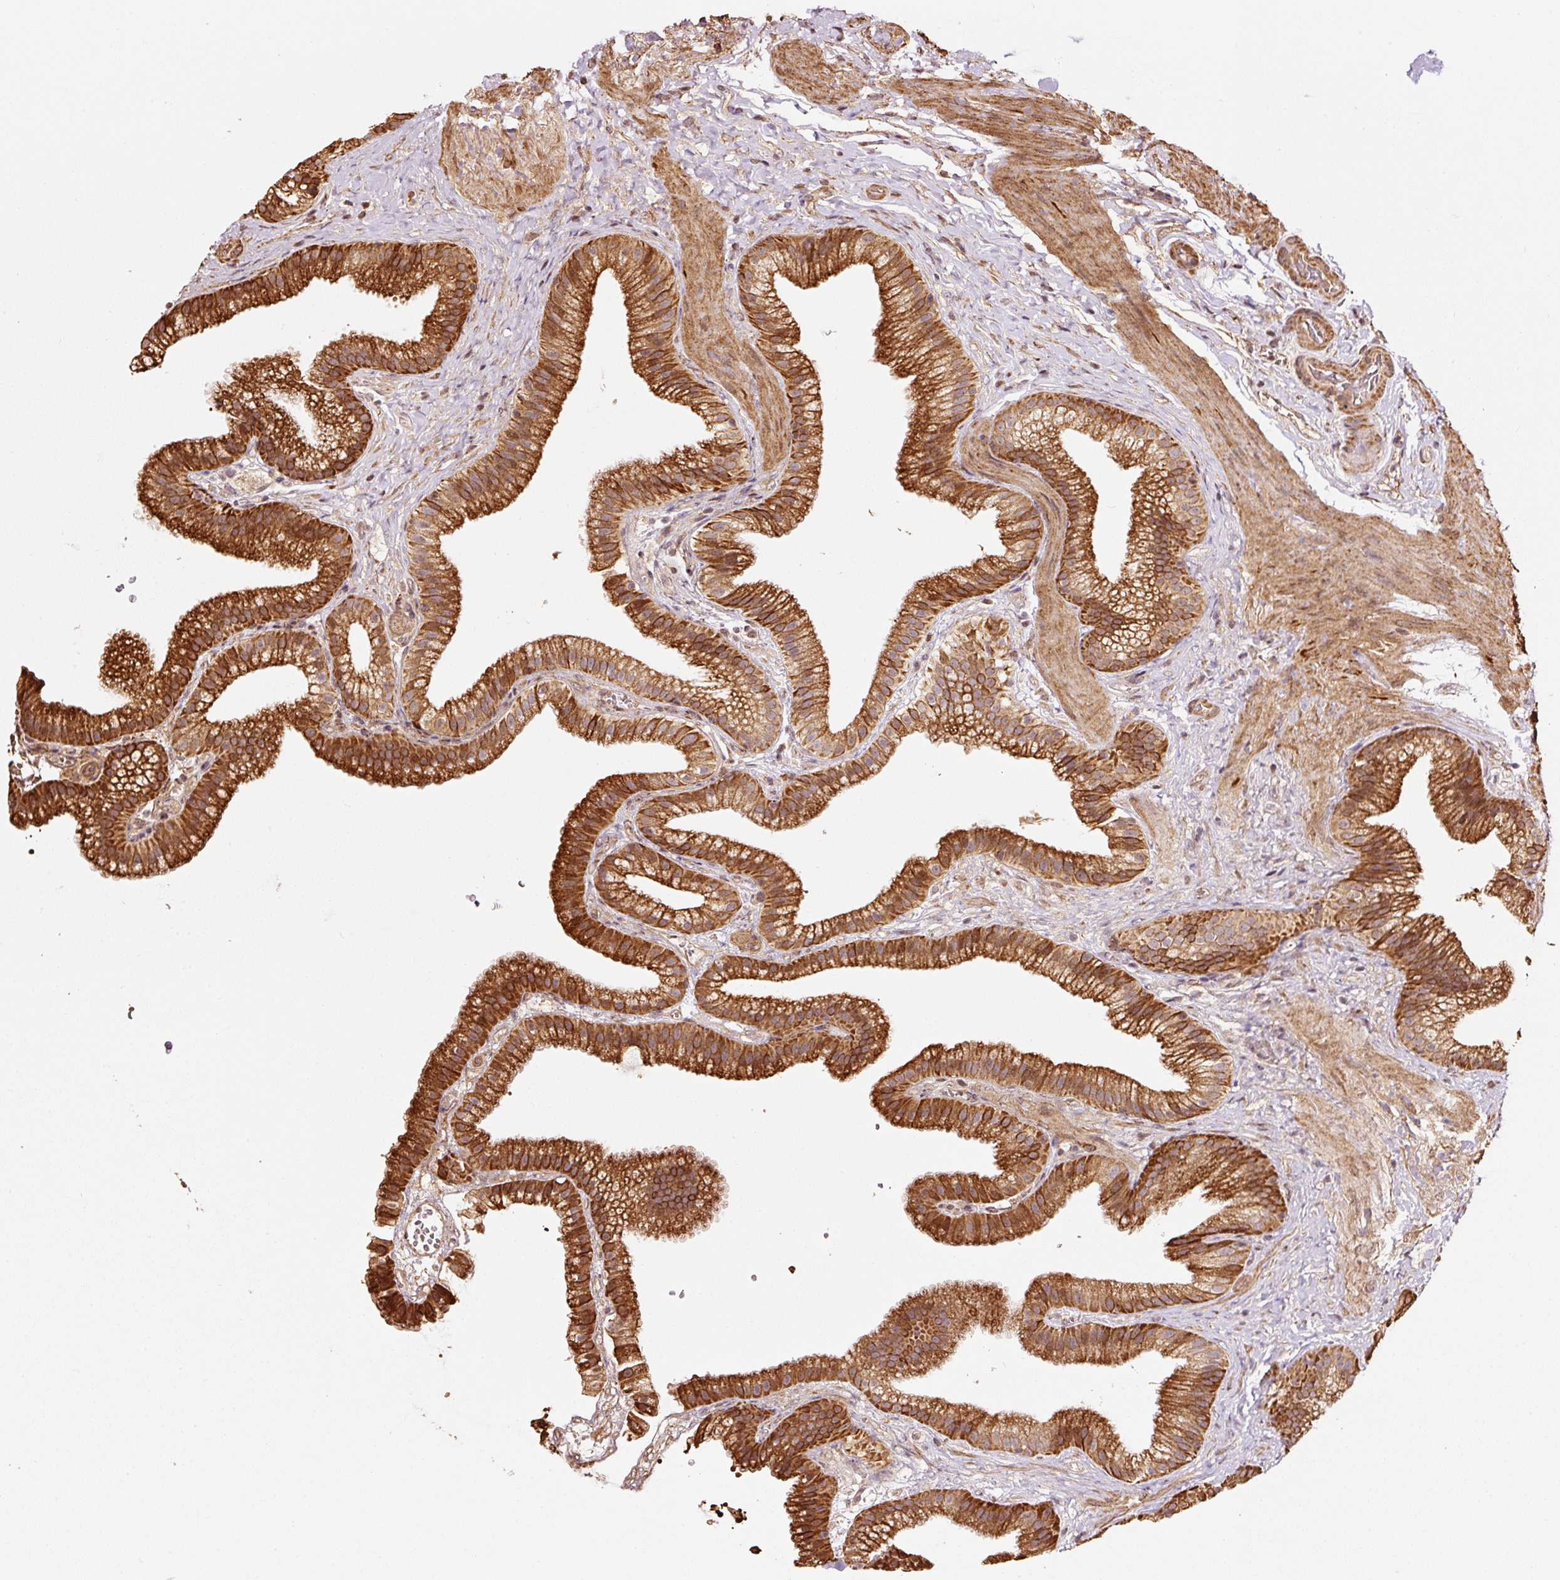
{"staining": {"intensity": "strong", "quantity": ">75%", "location": "cytoplasmic/membranous"}, "tissue": "gallbladder", "cell_type": "Glandular cells", "image_type": "normal", "snomed": [{"axis": "morphology", "description": "Normal tissue, NOS"}, {"axis": "topography", "description": "Gallbladder"}], "caption": "Immunohistochemistry photomicrograph of benign gallbladder: gallbladder stained using immunohistochemistry (IHC) displays high levels of strong protein expression localized specifically in the cytoplasmic/membranous of glandular cells, appearing as a cytoplasmic/membranous brown color.", "gene": "ETF1", "patient": {"sex": "female", "age": 63}}